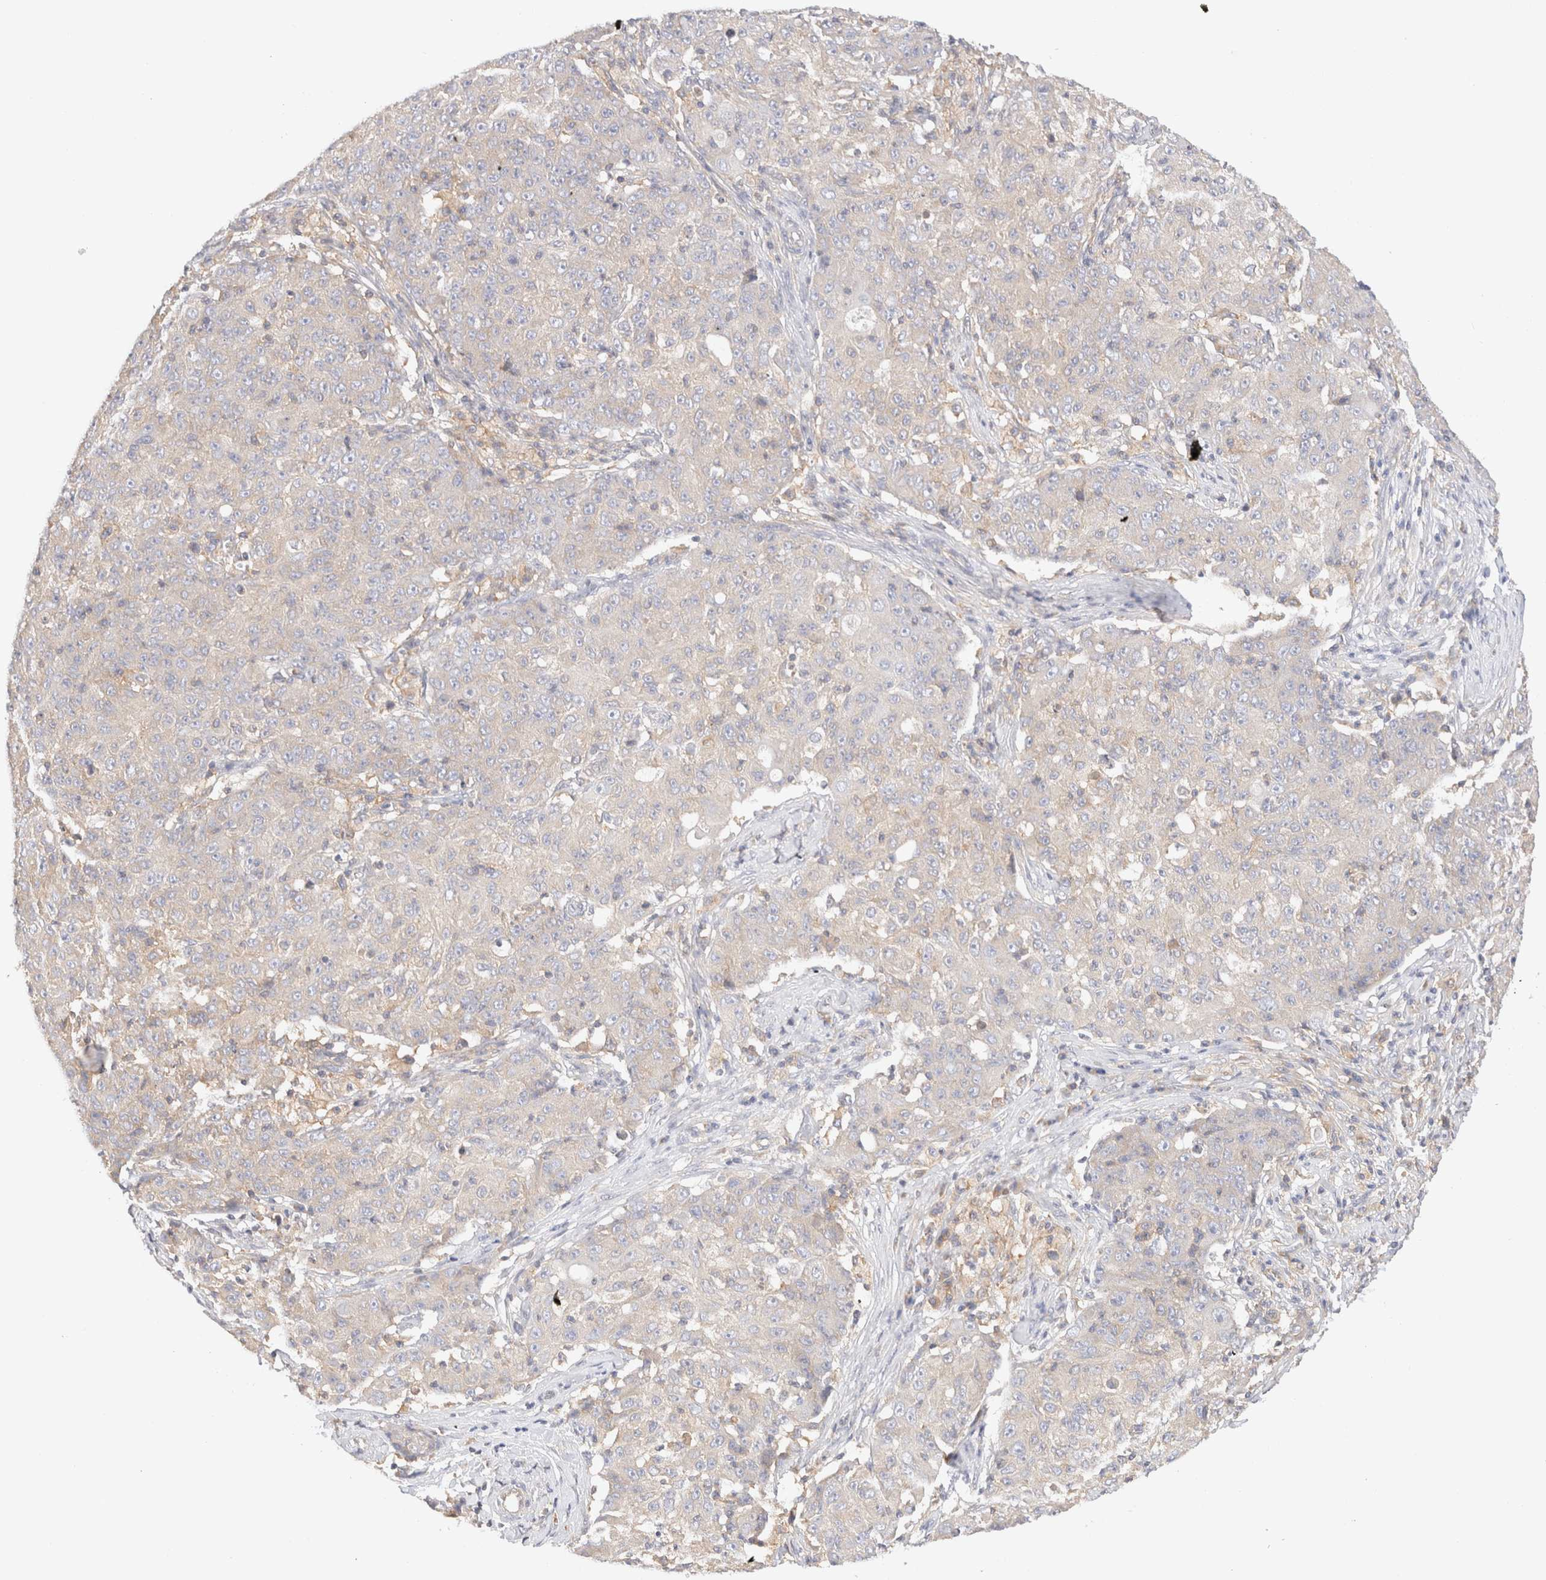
{"staining": {"intensity": "weak", "quantity": "25%-75%", "location": "cytoplasmic/membranous"}, "tissue": "ovarian cancer", "cell_type": "Tumor cells", "image_type": "cancer", "snomed": [{"axis": "morphology", "description": "Carcinoma, endometroid"}, {"axis": "topography", "description": "Ovary"}], "caption": "Endometroid carcinoma (ovarian) stained with a brown dye reveals weak cytoplasmic/membranous positive expression in approximately 25%-75% of tumor cells.", "gene": "RABEP1", "patient": {"sex": "female", "age": 42}}